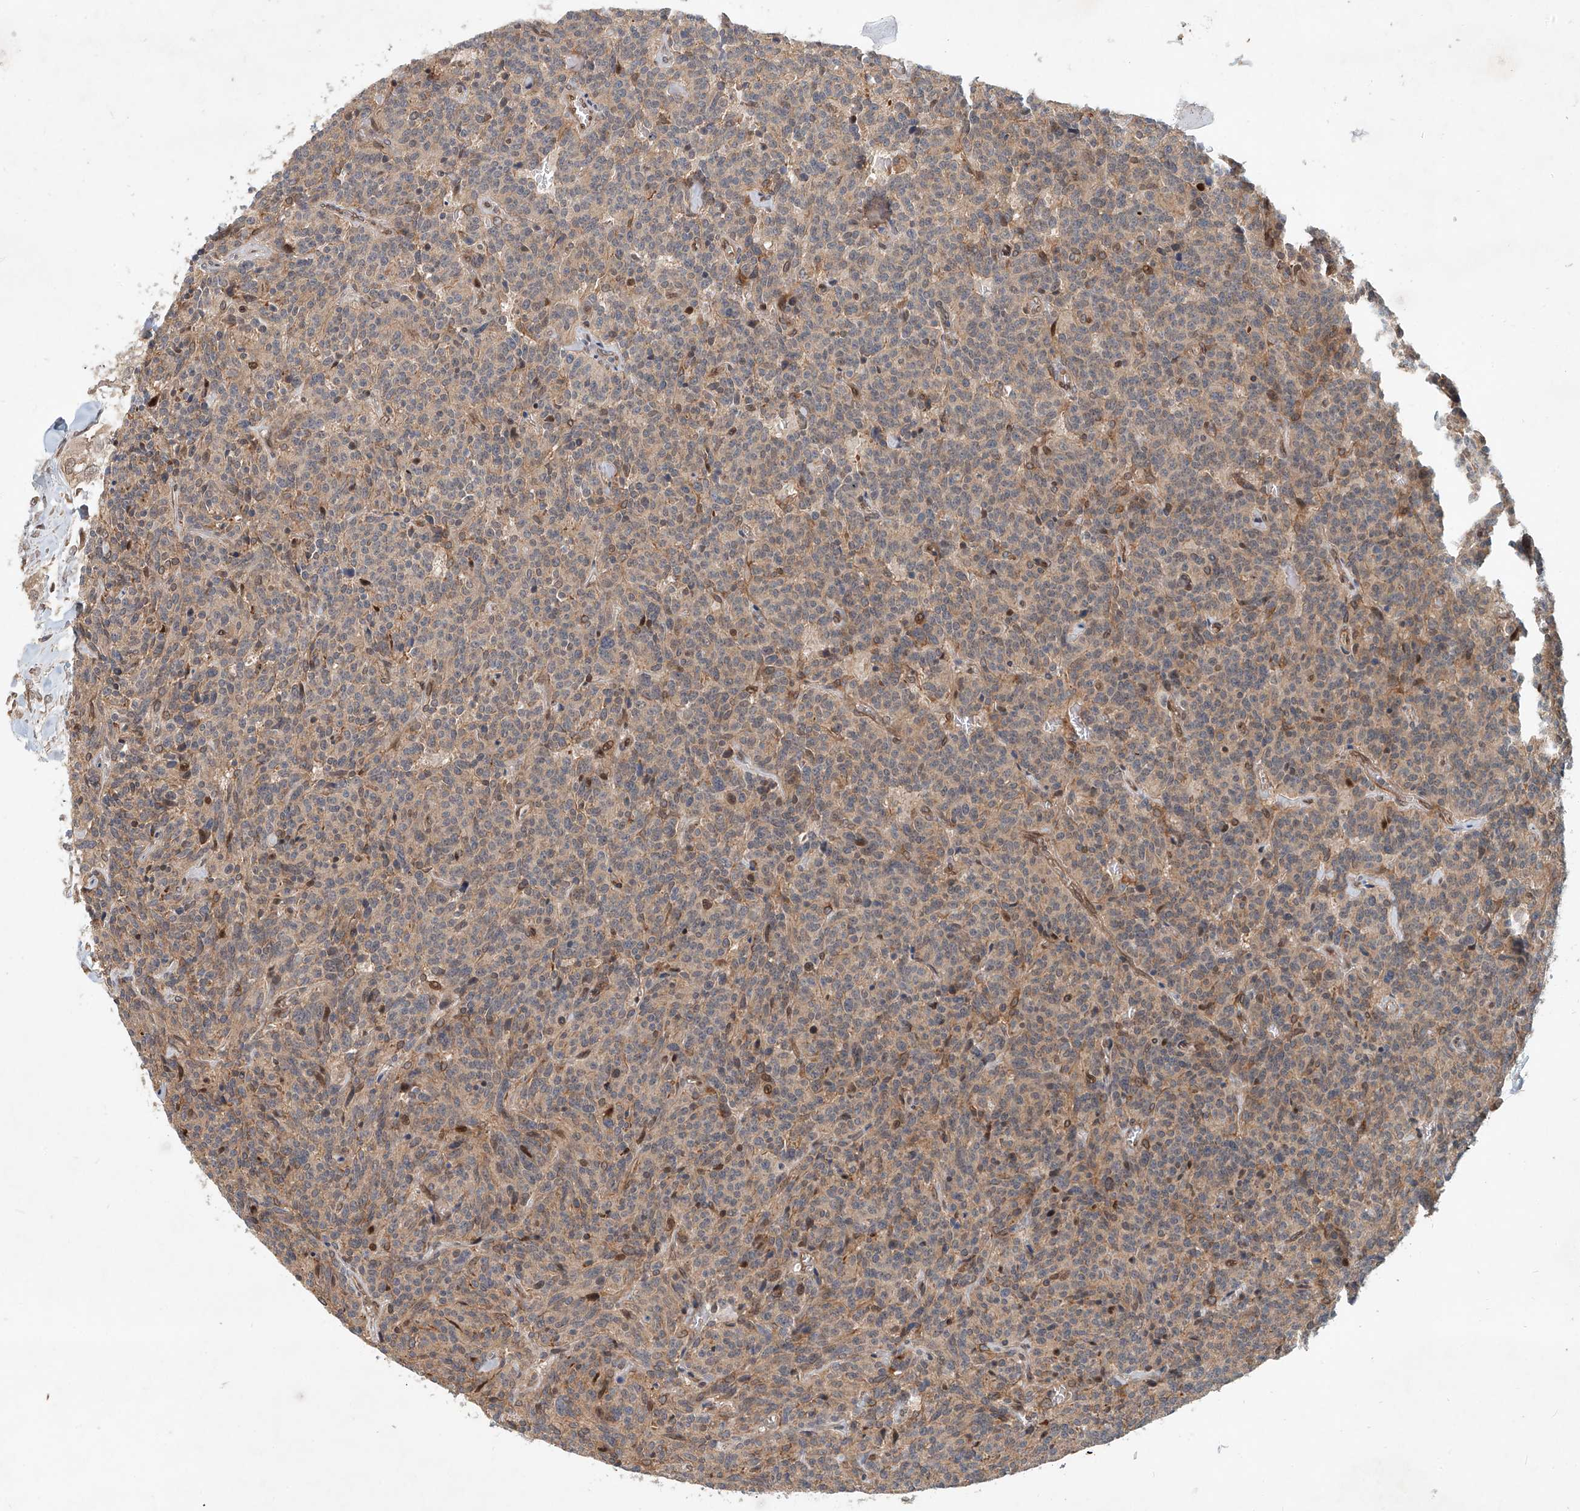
{"staining": {"intensity": "weak", "quantity": "<25%", "location": "cytoplasmic/membranous"}, "tissue": "carcinoid", "cell_type": "Tumor cells", "image_type": "cancer", "snomed": [{"axis": "morphology", "description": "Carcinoid, malignant, NOS"}, {"axis": "topography", "description": "Lung"}], "caption": "Immunohistochemistry of human carcinoid shows no staining in tumor cells.", "gene": "SASH1", "patient": {"sex": "female", "age": 46}}